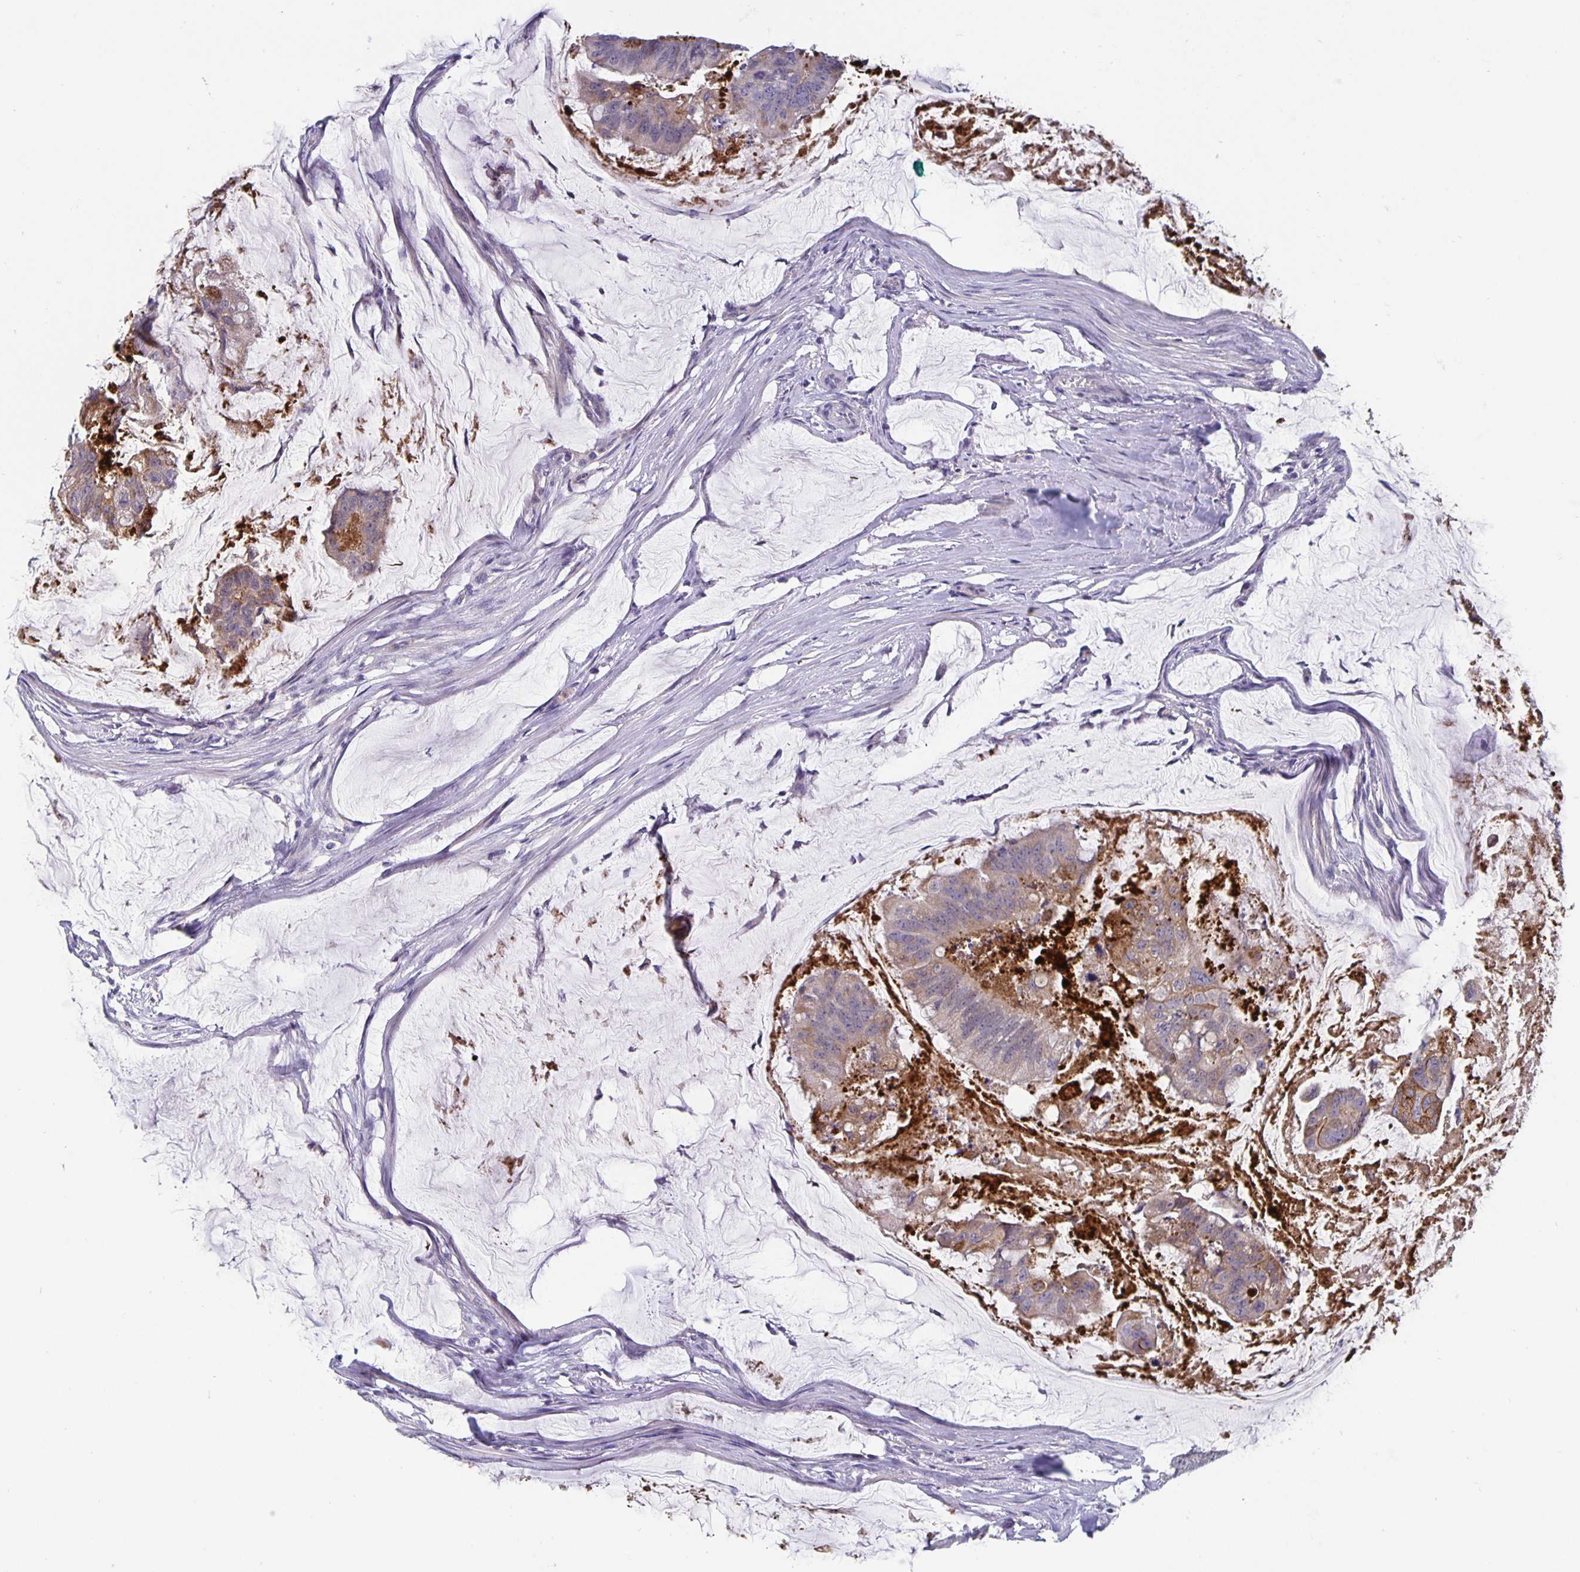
{"staining": {"intensity": "weak", "quantity": "25%-75%", "location": "cytoplasmic/membranous"}, "tissue": "colorectal cancer", "cell_type": "Tumor cells", "image_type": "cancer", "snomed": [{"axis": "morphology", "description": "Adenocarcinoma, NOS"}, {"axis": "topography", "description": "Colon"}], "caption": "This is an image of IHC staining of colorectal cancer (adenocarcinoma), which shows weak staining in the cytoplasmic/membranous of tumor cells.", "gene": "GDF15", "patient": {"sex": "male", "age": 62}}